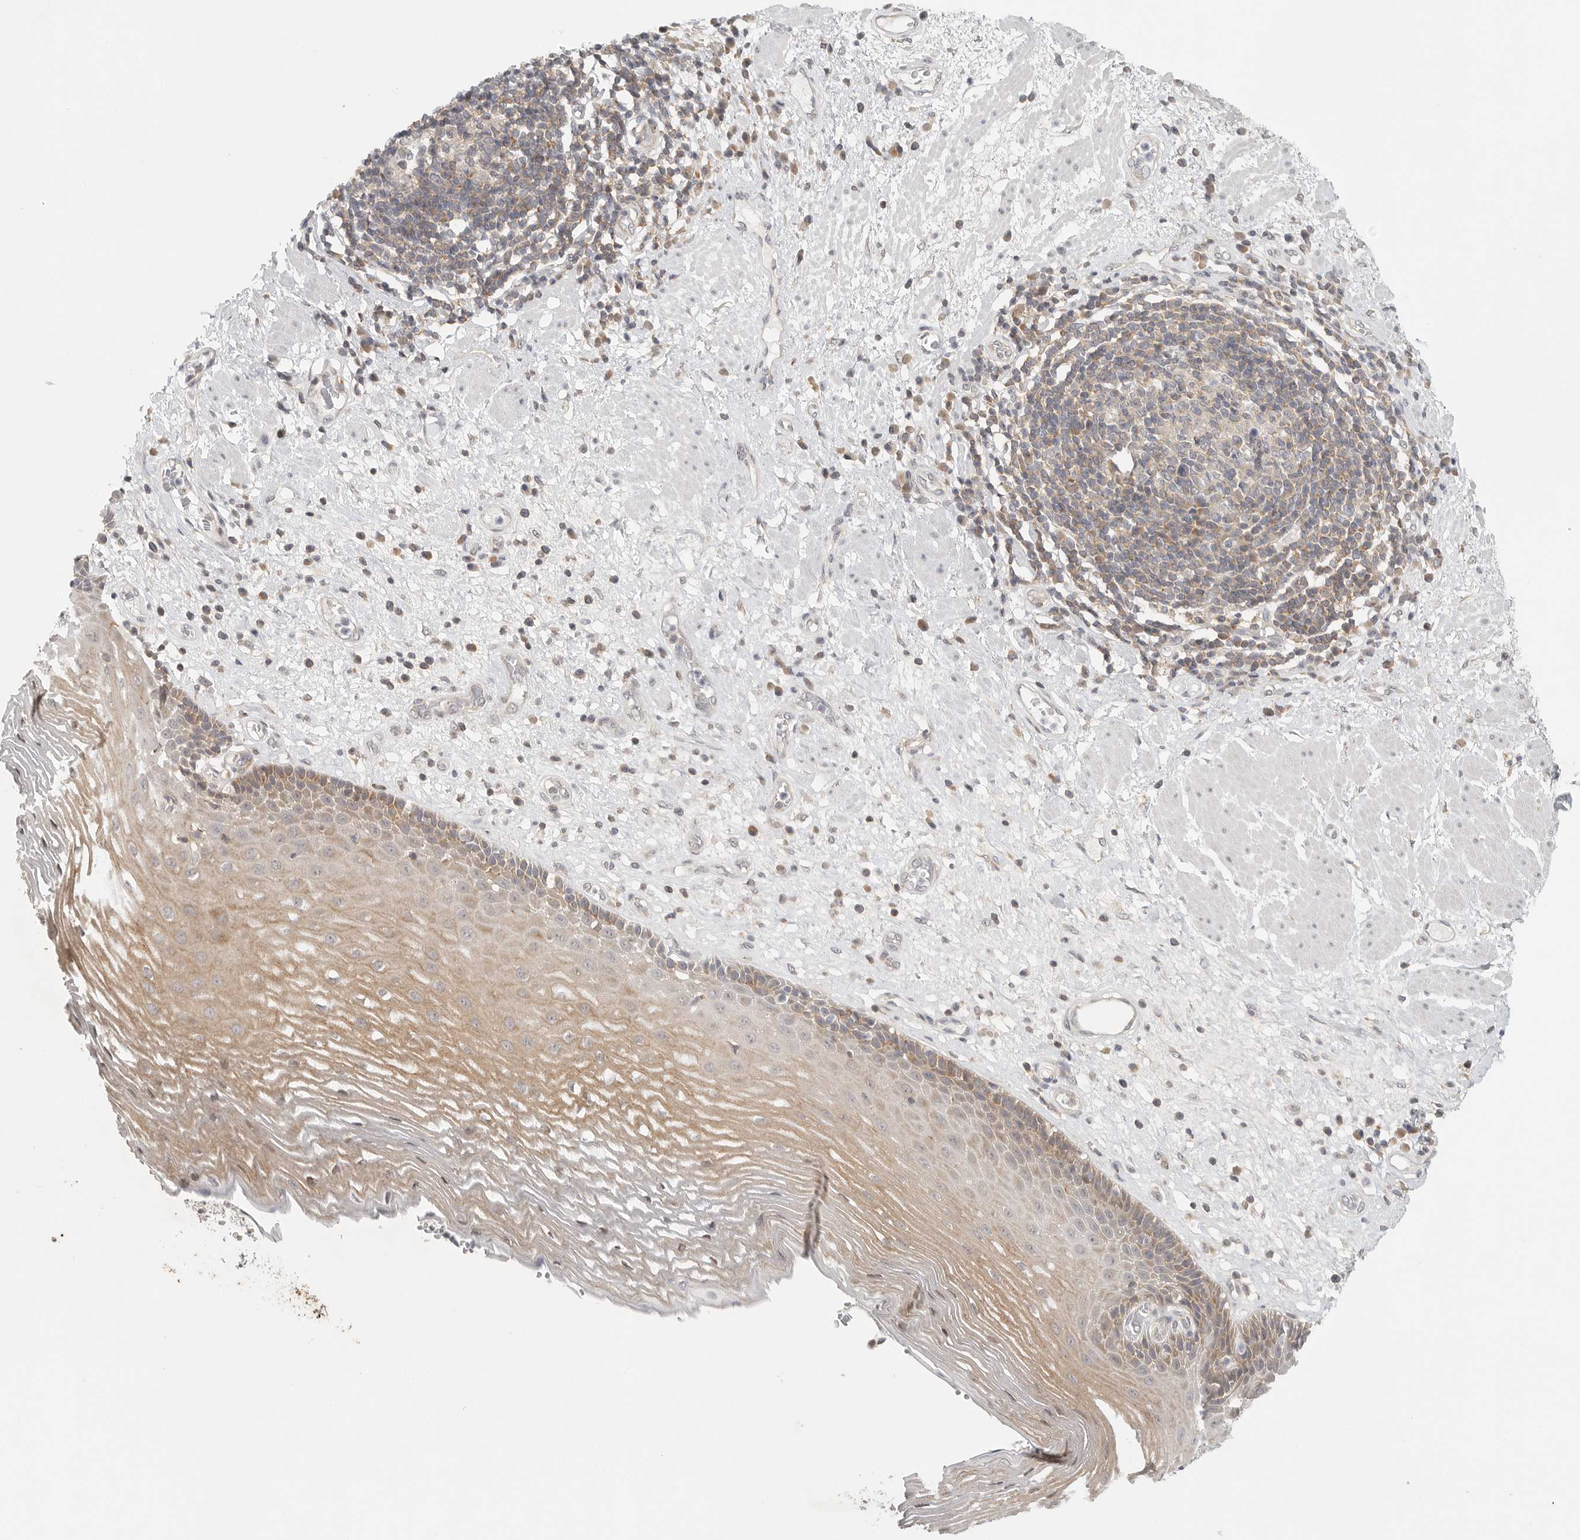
{"staining": {"intensity": "weak", "quantity": "25%-75%", "location": "cytoplasmic/membranous"}, "tissue": "esophagus", "cell_type": "Squamous epithelial cells", "image_type": "normal", "snomed": [{"axis": "morphology", "description": "Normal tissue, NOS"}, {"axis": "morphology", "description": "Adenocarcinoma, NOS"}, {"axis": "topography", "description": "Esophagus"}], "caption": "Esophagus stained with a brown dye displays weak cytoplasmic/membranous positive positivity in approximately 25%-75% of squamous epithelial cells.", "gene": "HDAC6", "patient": {"sex": "male", "age": 62}}